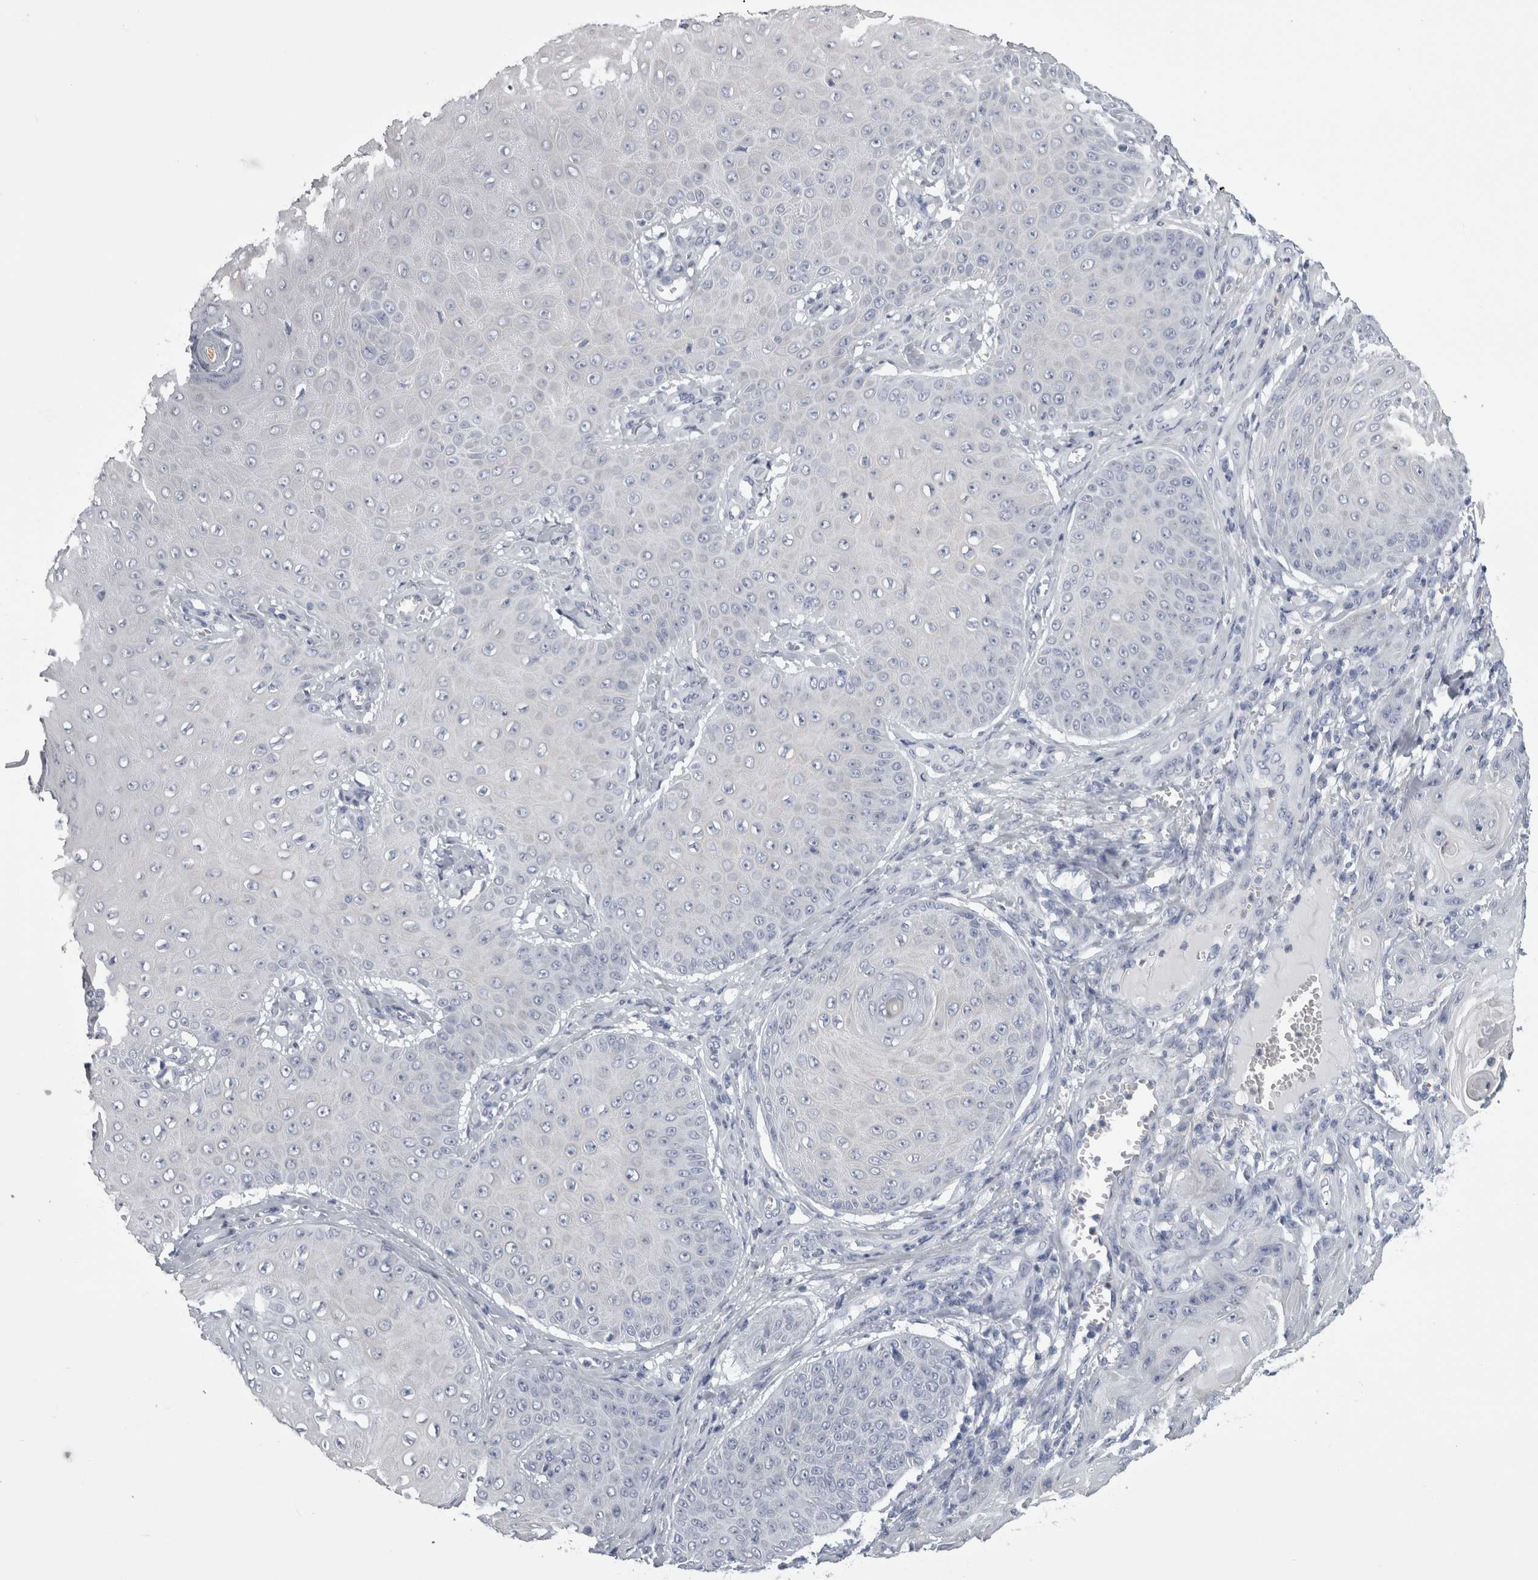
{"staining": {"intensity": "negative", "quantity": "none", "location": "none"}, "tissue": "skin cancer", "cell_type": "Tumor cells", "image_type": "cancer", "snomed": [{"axis": "morphology", "description": "Squamous cell carcinoma, NOS"}, {"axis": "topography", "description": "Skin"}], "caption": "Immunohistochemistry (IHC) photomicrograph of skin cancer stained for a protein (brown), which reveals no expression in tumor cells.", "gene": "ALDH8A1", "patient": {"sex": "male", "age": 74}}